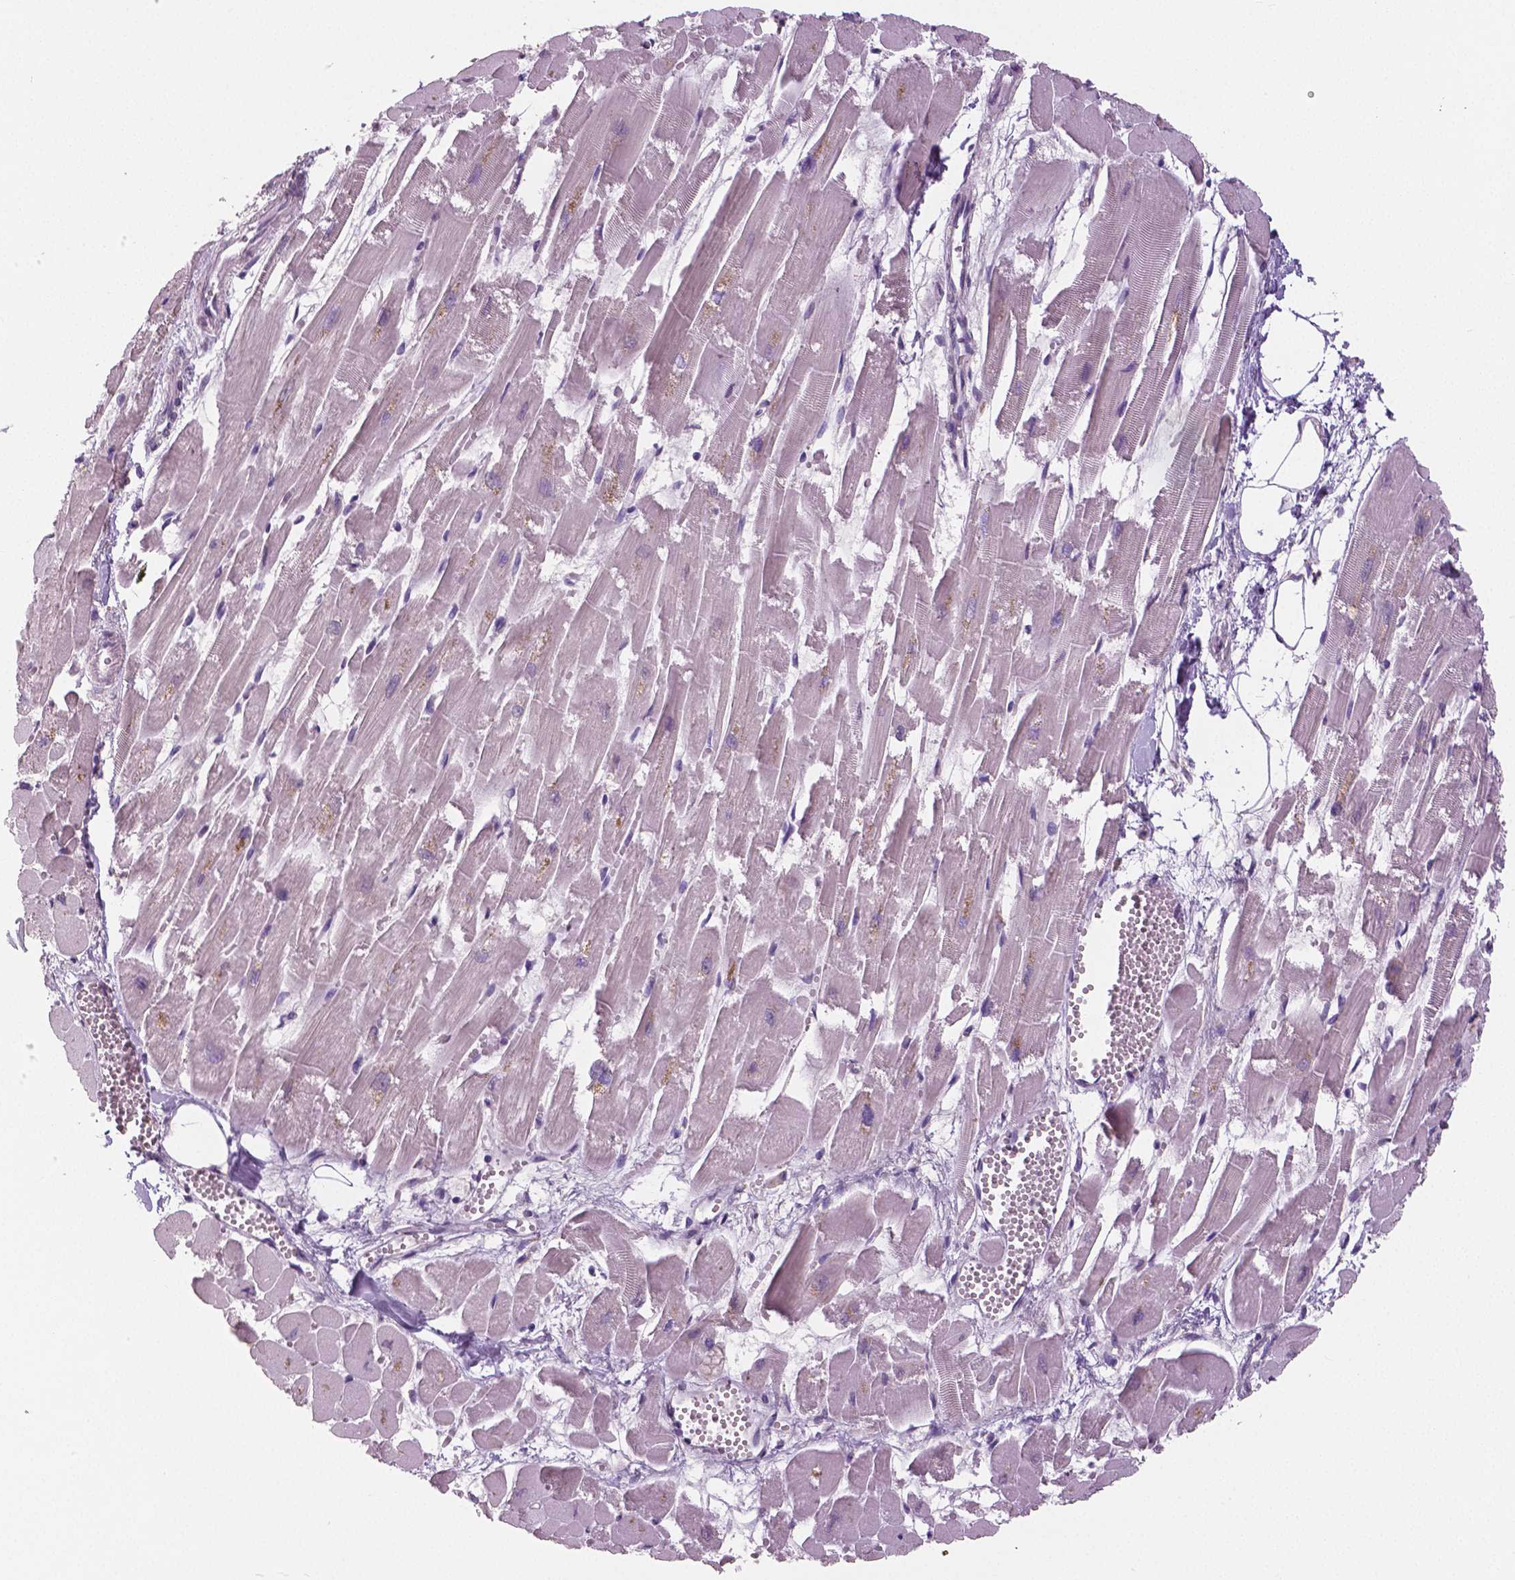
{"staining": {"intensity": "negative", "quantity": "none", "location": "none"}, "tissue": "heart muscle", "cell_type": "Cardiomyocytes", "image_type": "normal", "snomed": [{"axis": "morphology", "description": "Normal tissue, NOS"}, {"axis": "topography", "description": "Heart"}], "caption": "Immunohistochemical staining of benign human heart muscle demonstrates no significant staining in cardiomyocytes. Brightfield microscopy of immunohistochemistry (IHC) stained with DAB (brown) and hematoxylin (blue), captured at high magnification.", "gene": "NECAB1", "patient": {"sex": "female", "age": 52}}